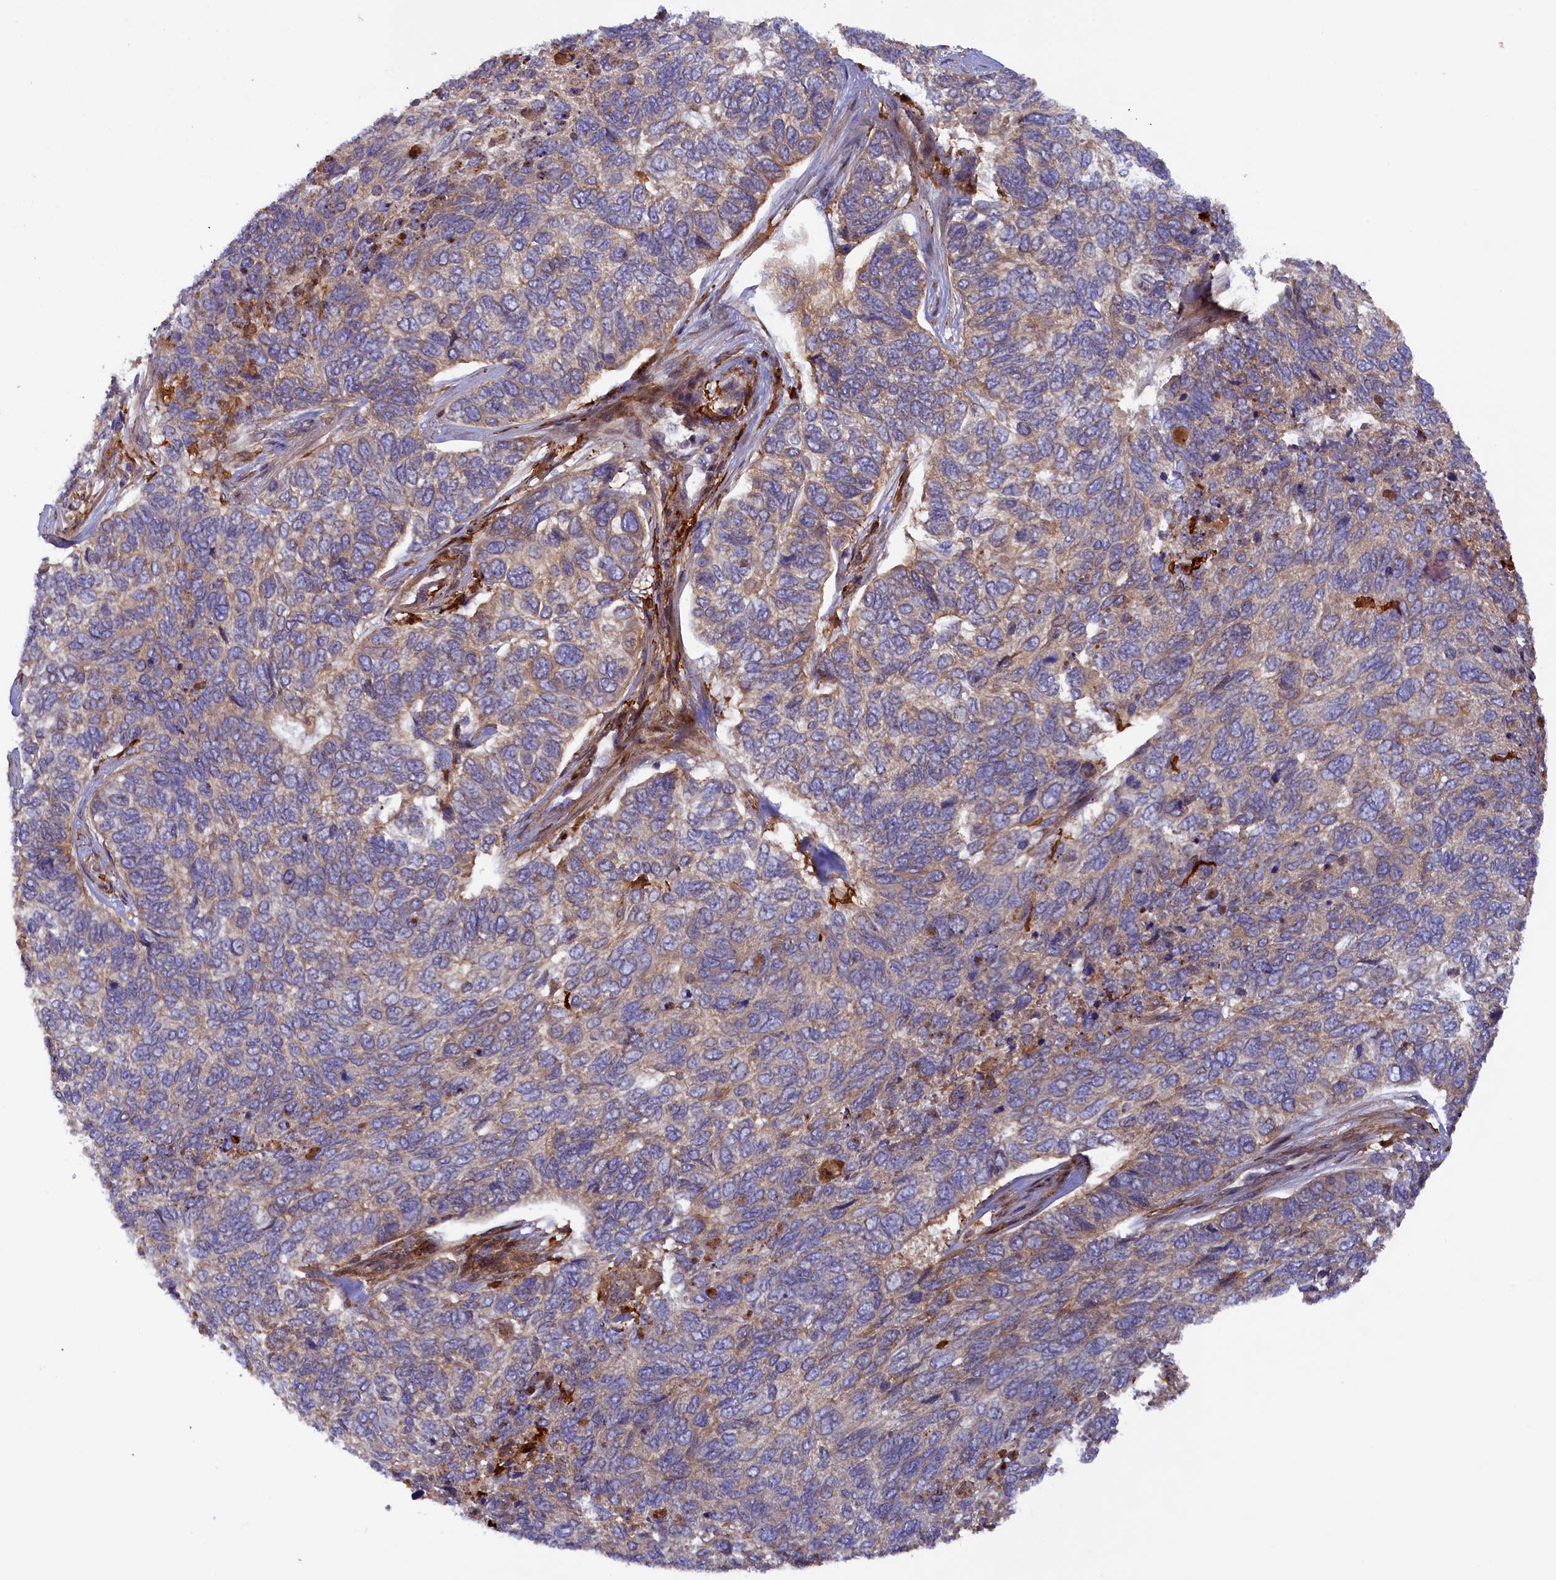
{"staining": {"intensity": "weak", "quantity": "<25%", "location": "cytoplasmic/membranous"}, "tissue": "skin cancer", "cell_type": "Tumor cells", "image_type": "cancer", "snomed": [{"axis": "morphology", "description": "Basal cell carcinoma"}, {"axis": "topography", "description": "Skin"}], "caption": "Histopathology image shows no significant protein expression in tumor cells of skin basal cell carcinoma.", "gene": "FERMT1", "patient": {"sex": "female", "age": 65}}